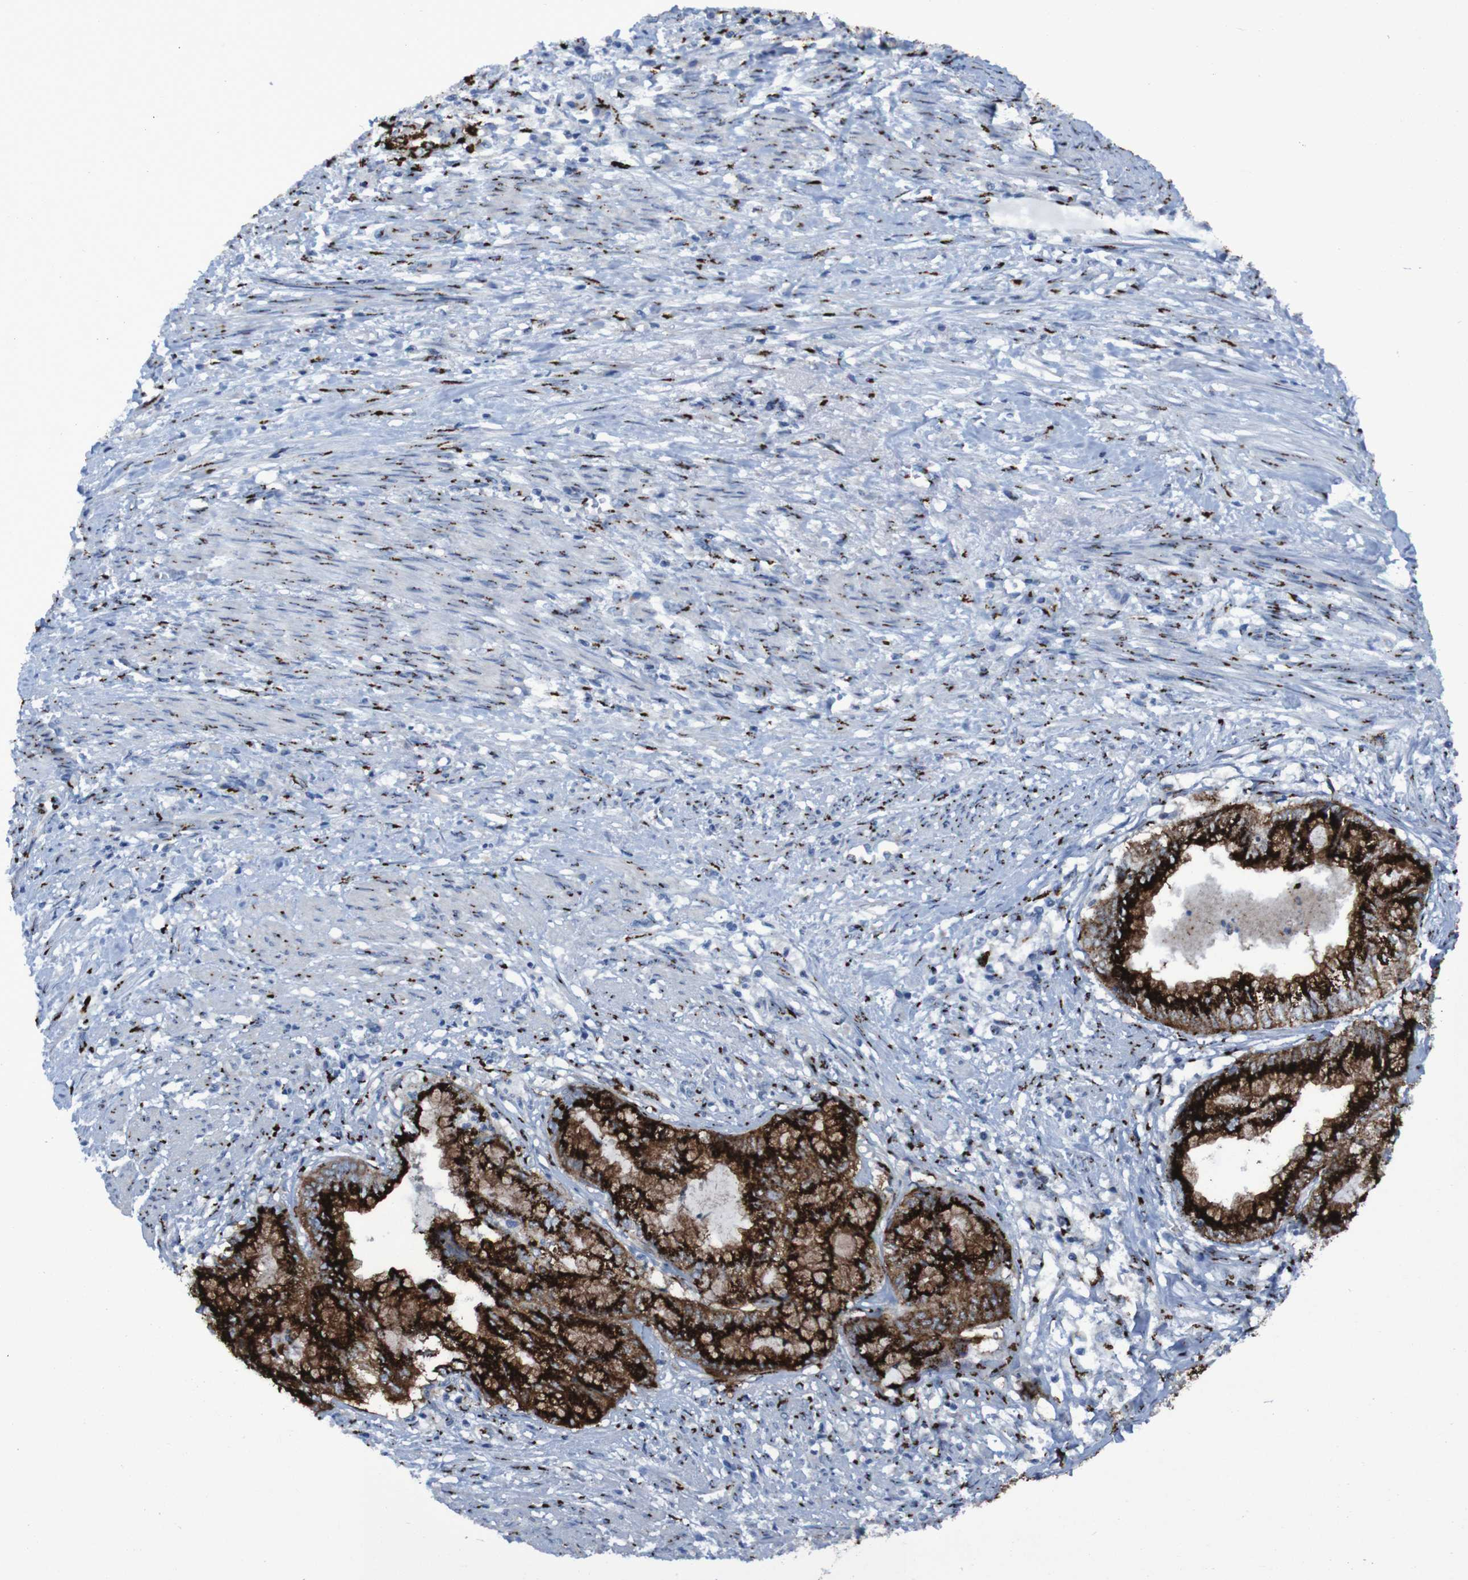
{"staining": {"intensity": "strong", "quantity": ">75%", "location": "cytoplasmic/membranous"}, "tissue": "endometrial cancer", "cell_type": "Tumor cells", "image_type": "cancer", "snomed": [{"axis": "morphology", "description": "Necrosis, NOS"}, {"axis": "morphology", "description": "Adenocarcinoma, NOS"}, {"axis": "topography", "description": "Endometrium"}], "caption": "A brown stain labels strong cytoplasmic/membranous positivity of a protein in human endometrial cancer tumor cells.", "gene": "GOLM1", "patient": {"sex": "female", "age": 79}}